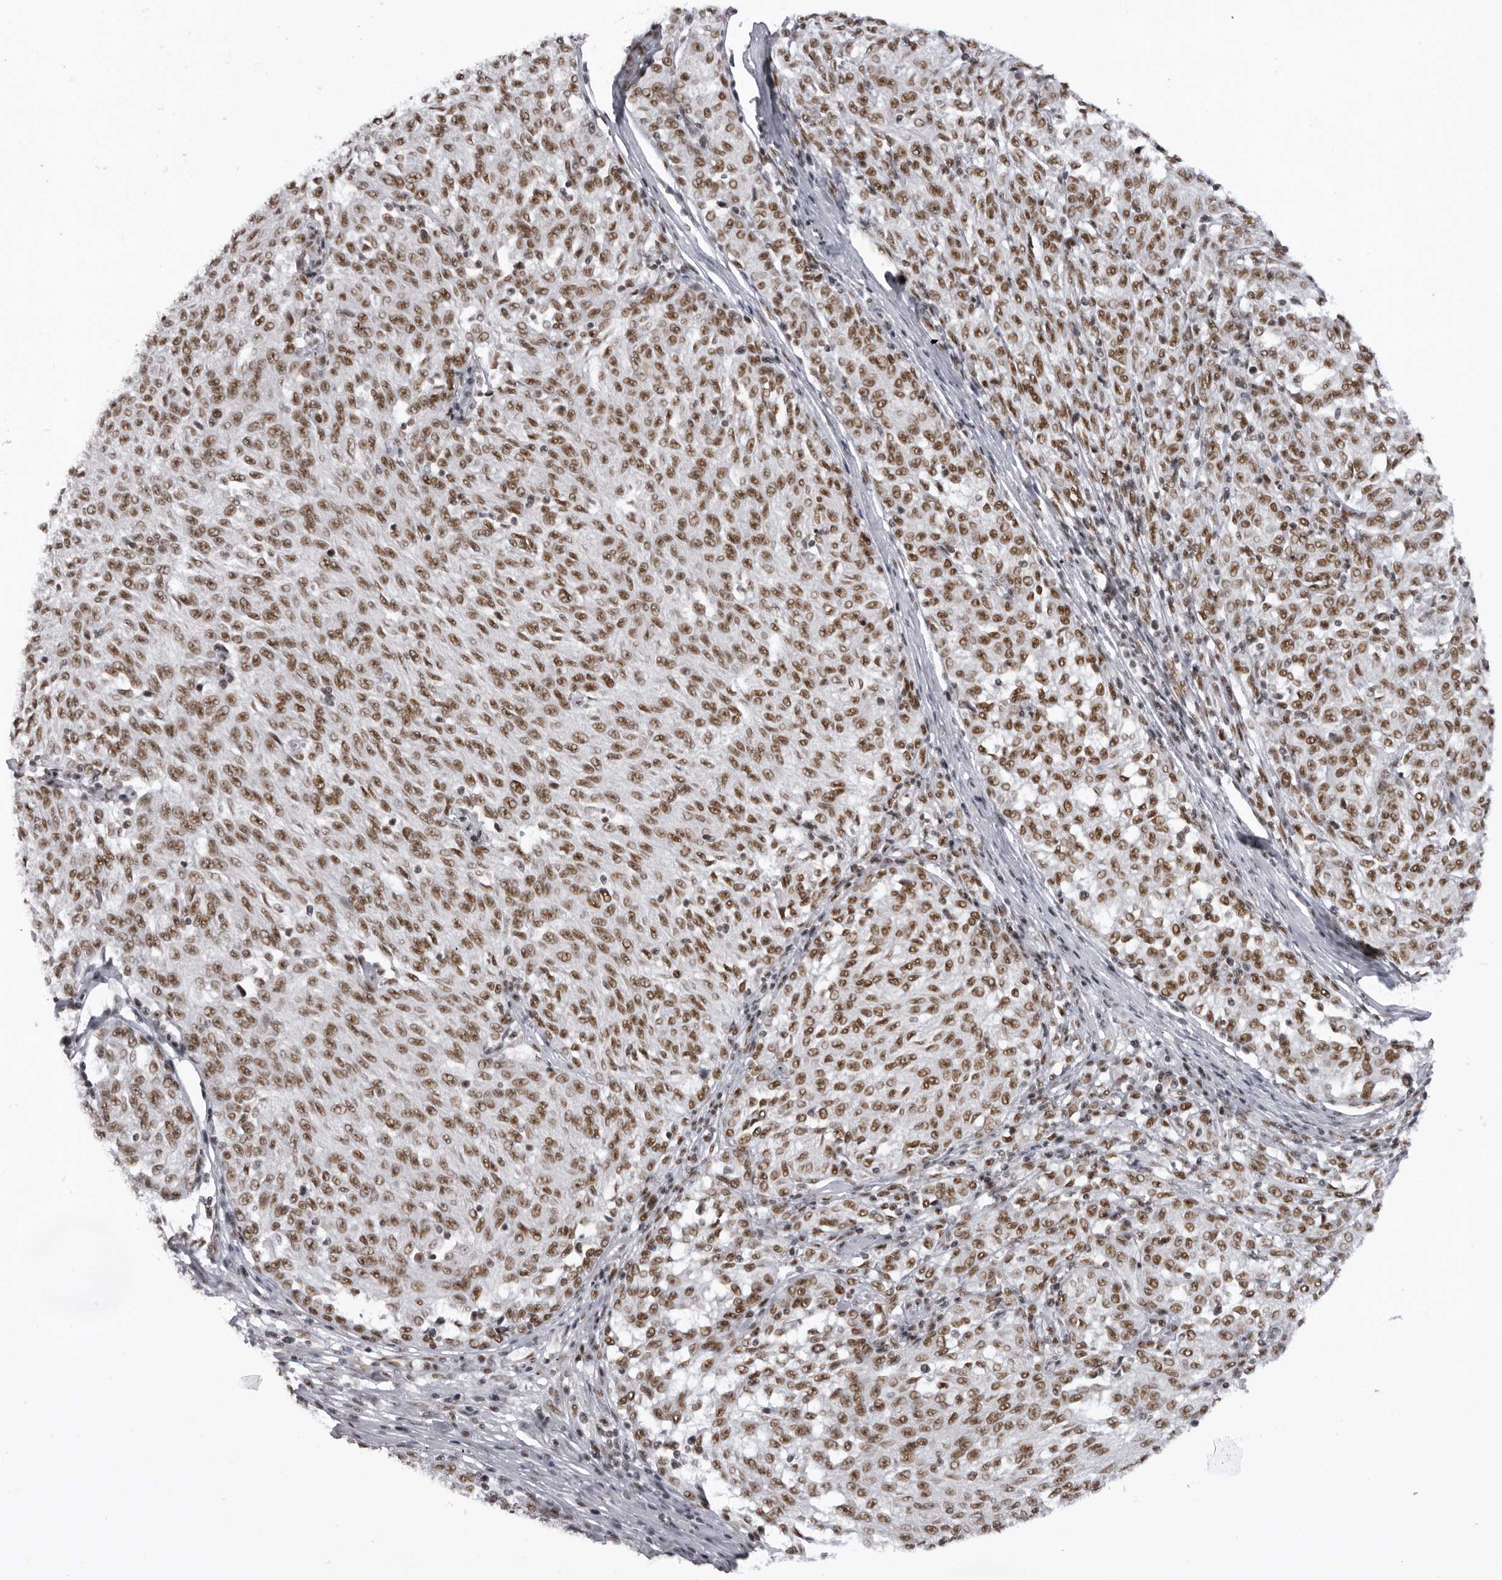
{"staining": {"intensity": "moderate", "quantity": ">75%", "location": "nuclear"}, "tissue": "melanoma", "cell_type": "Tumor cells", "image_type": "cancer", "snomed": [{"axis": "morphology", "description": "Malignant melanoma, NOS"}, {"axis": "topography", "description": "Skin"}], "caption": "Tumor cells show medium levels of moderate nuclear staining in about >75% of cells in melanoma. The staining was performed using DAB, with brown indicating positive protein expression. Nuclei are stained blue with hematoxylin.", "gene": "DHX9", "patient": {"sex": "female", "age": 72}}